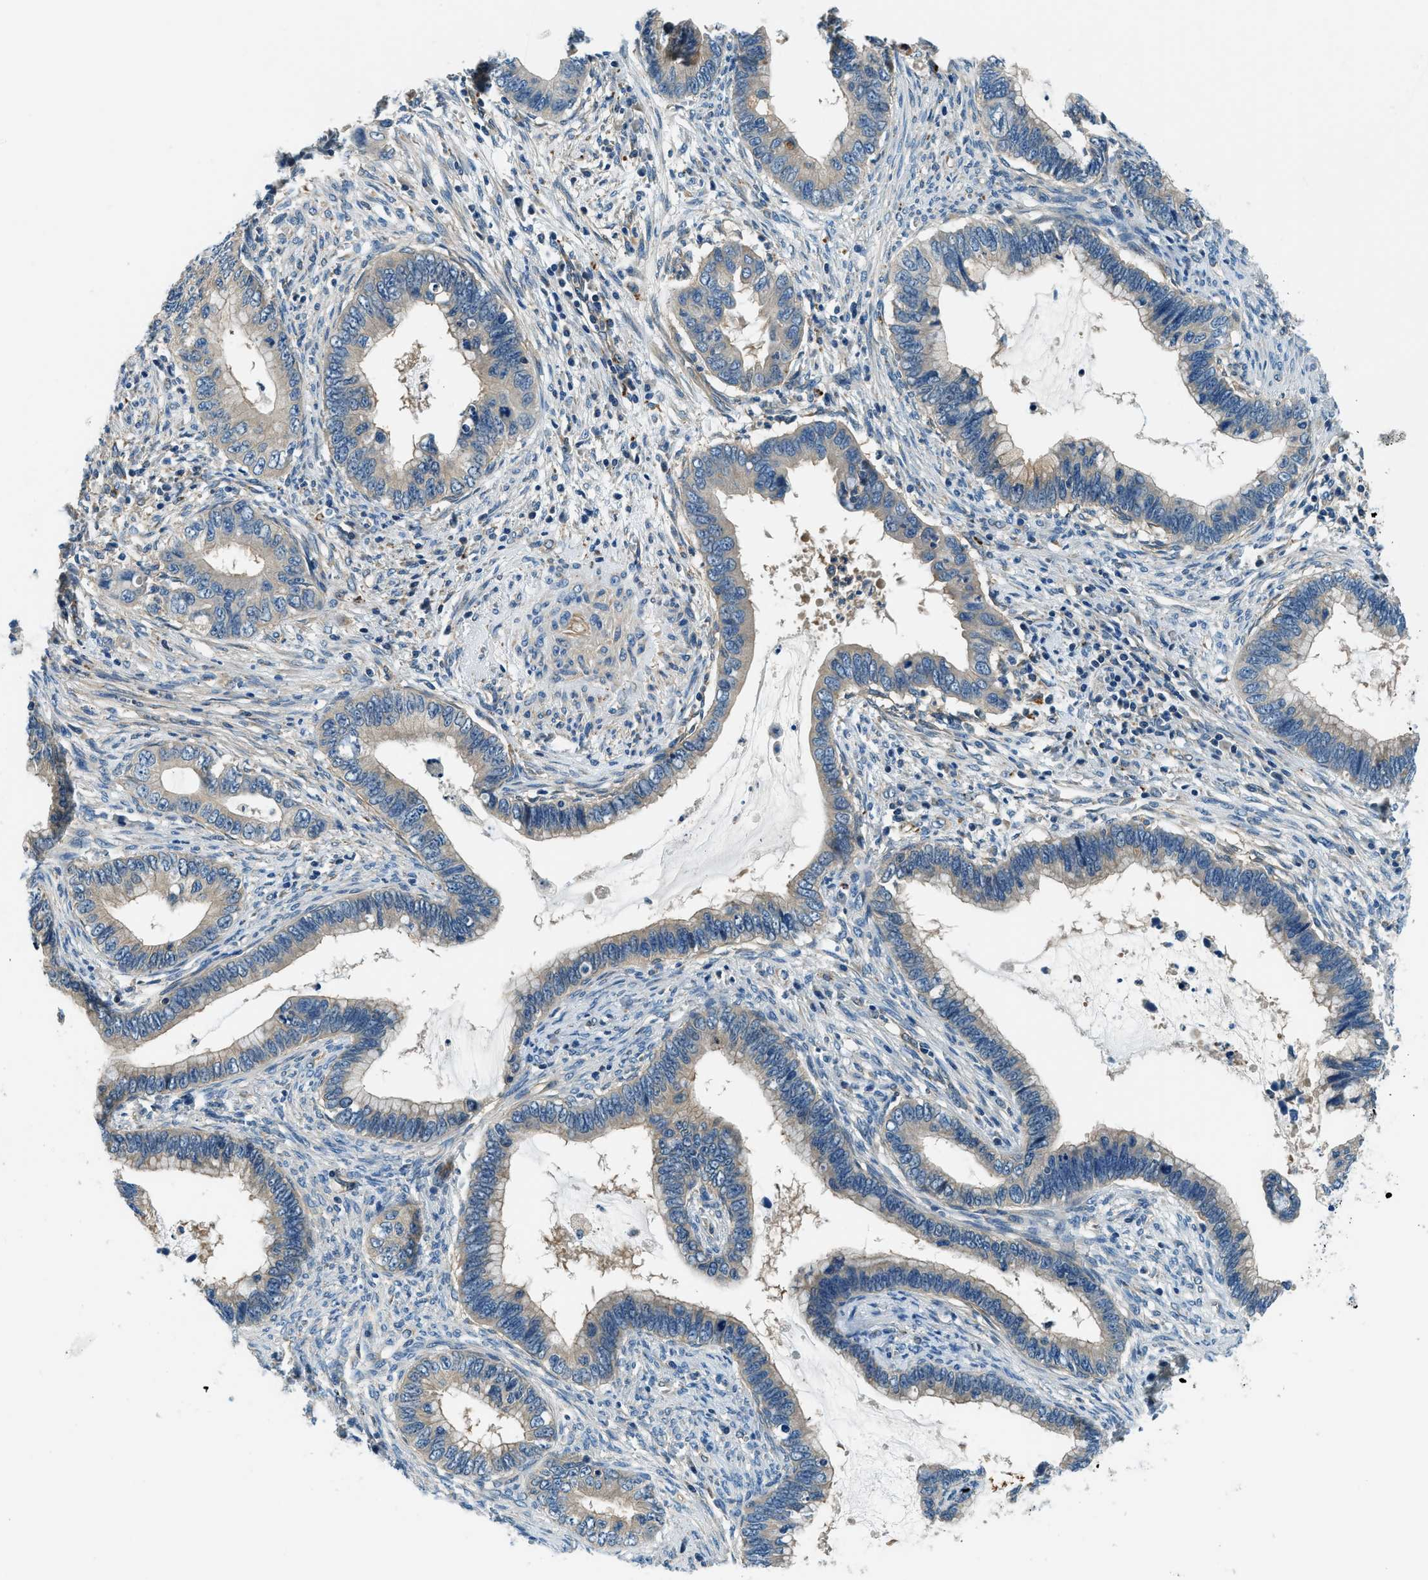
{"staining": {"intensity": "weak", "quantity": ">75%", "location": "cytoplasmic/membranous"}, "tissue": "cervical cancer", "cell_type": "Tumor cells", "image_type": "cancer", "snomed": [{"axis": "morphology", "description": "Adenocarcinoma, NOS"}, {"axis": "topography", "description": "Cervix"}], "caption": "DAB (3,3'-diaminobenzidine) immunohistochemical staining of adenocarcinoma (cervical) reveals weak cytoplasmic/membranous protein expression in about >75% of tumor cells.", "gene": "SLC19A2", "patient": {"sex": "female", "age": 44}}